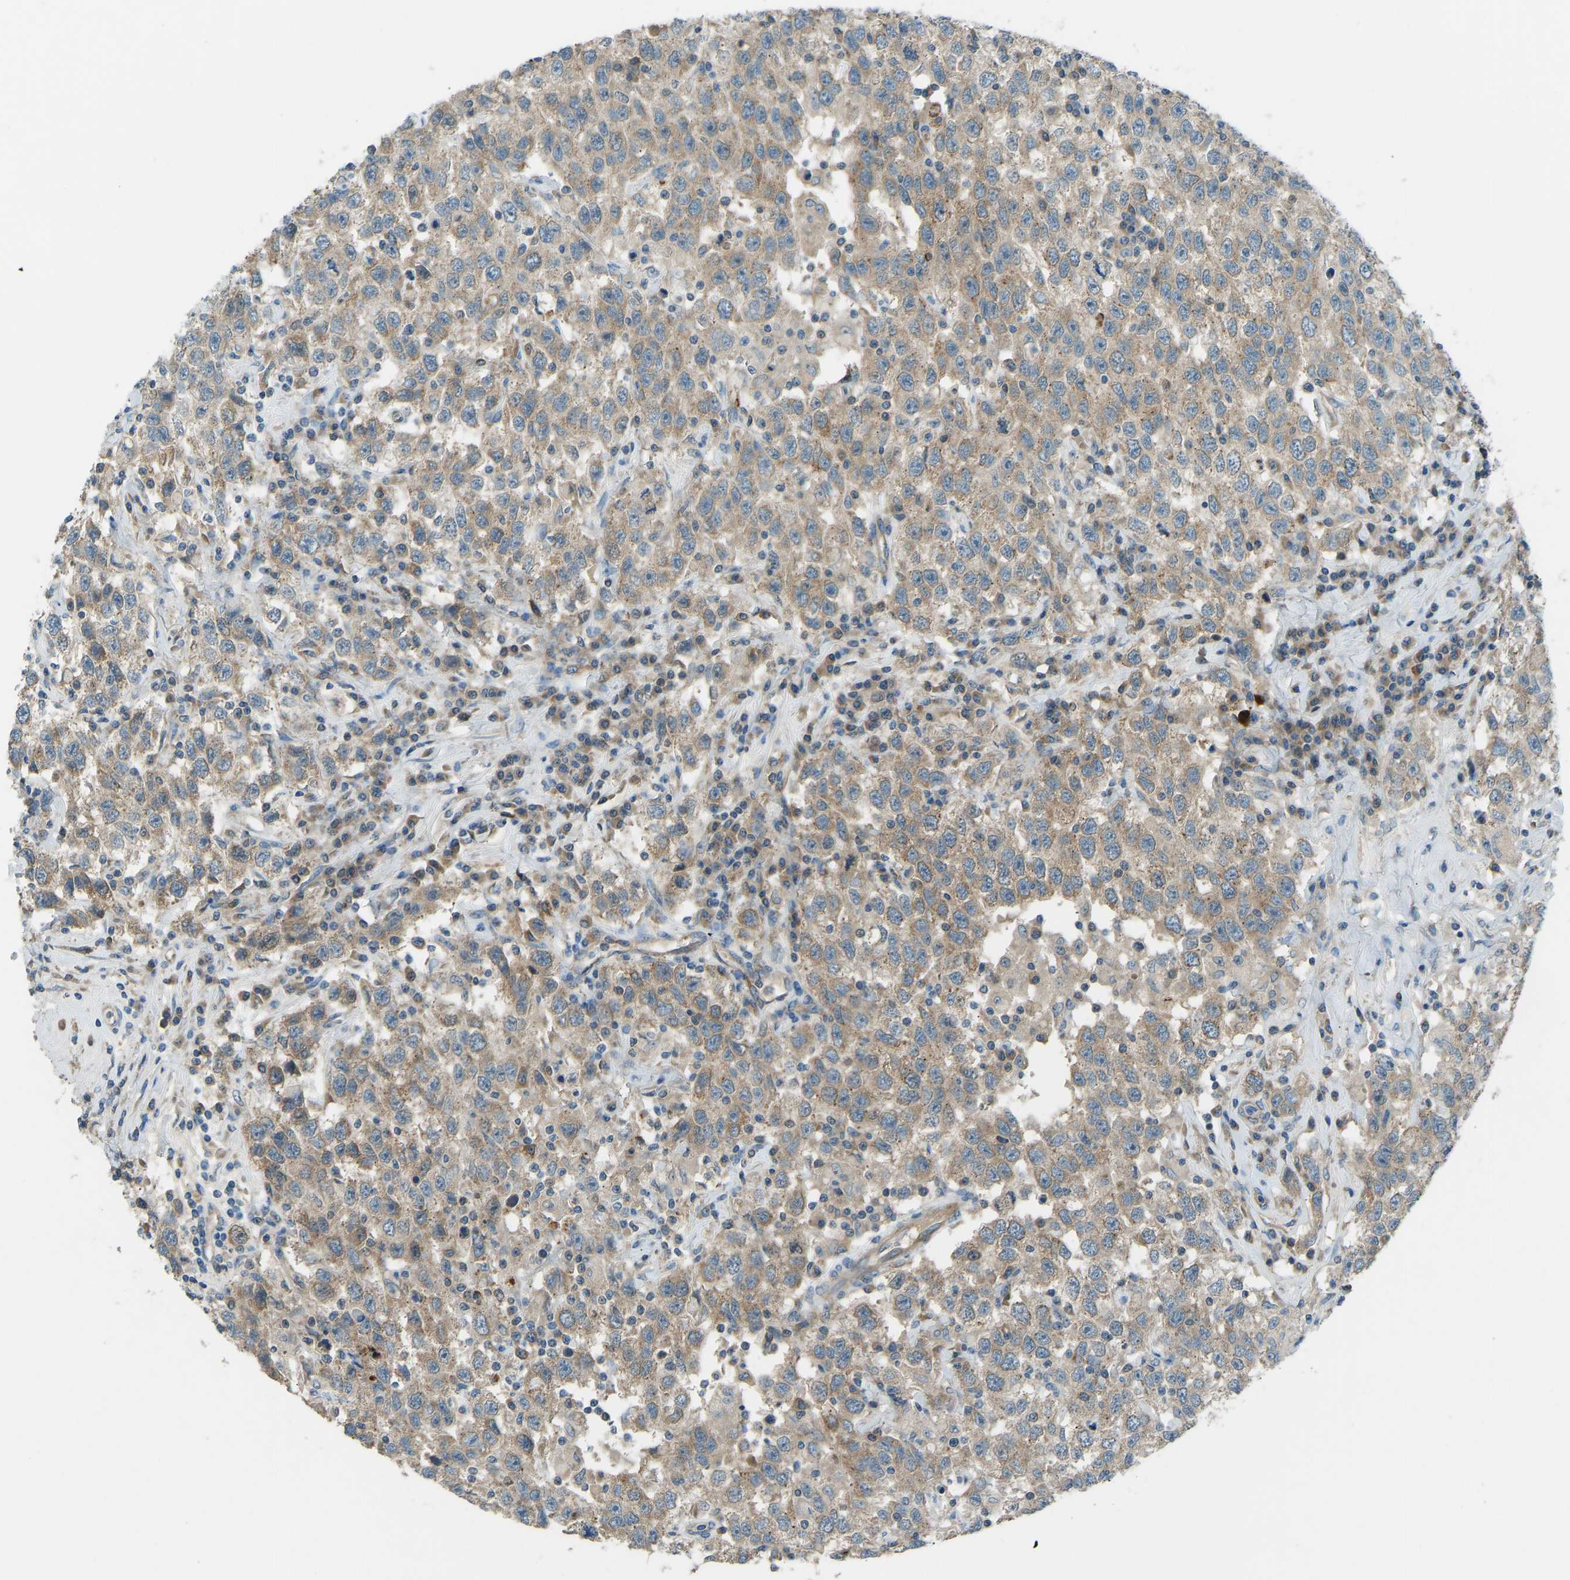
{"staining": {"intensity": "moderate", "quantity": ">75%", "location": "cytoplasmic/membranous"}, "tissue": "testis cancer", "cell_type": "Tumor cells", "image_type": "cancer", "snomed": [{"axis": "morphology", "description": "Seminoma, NOS"}, {"axis": "topography", "description": "Testis"}], "caption": "About >75% of tumor cells in testis cancer display moderate cytoplasmic/membranous protein staining as visualized by brown immunohistochemical staining.", "gene": "STAU2", "patient": {"sex": "male", "age": 41}}